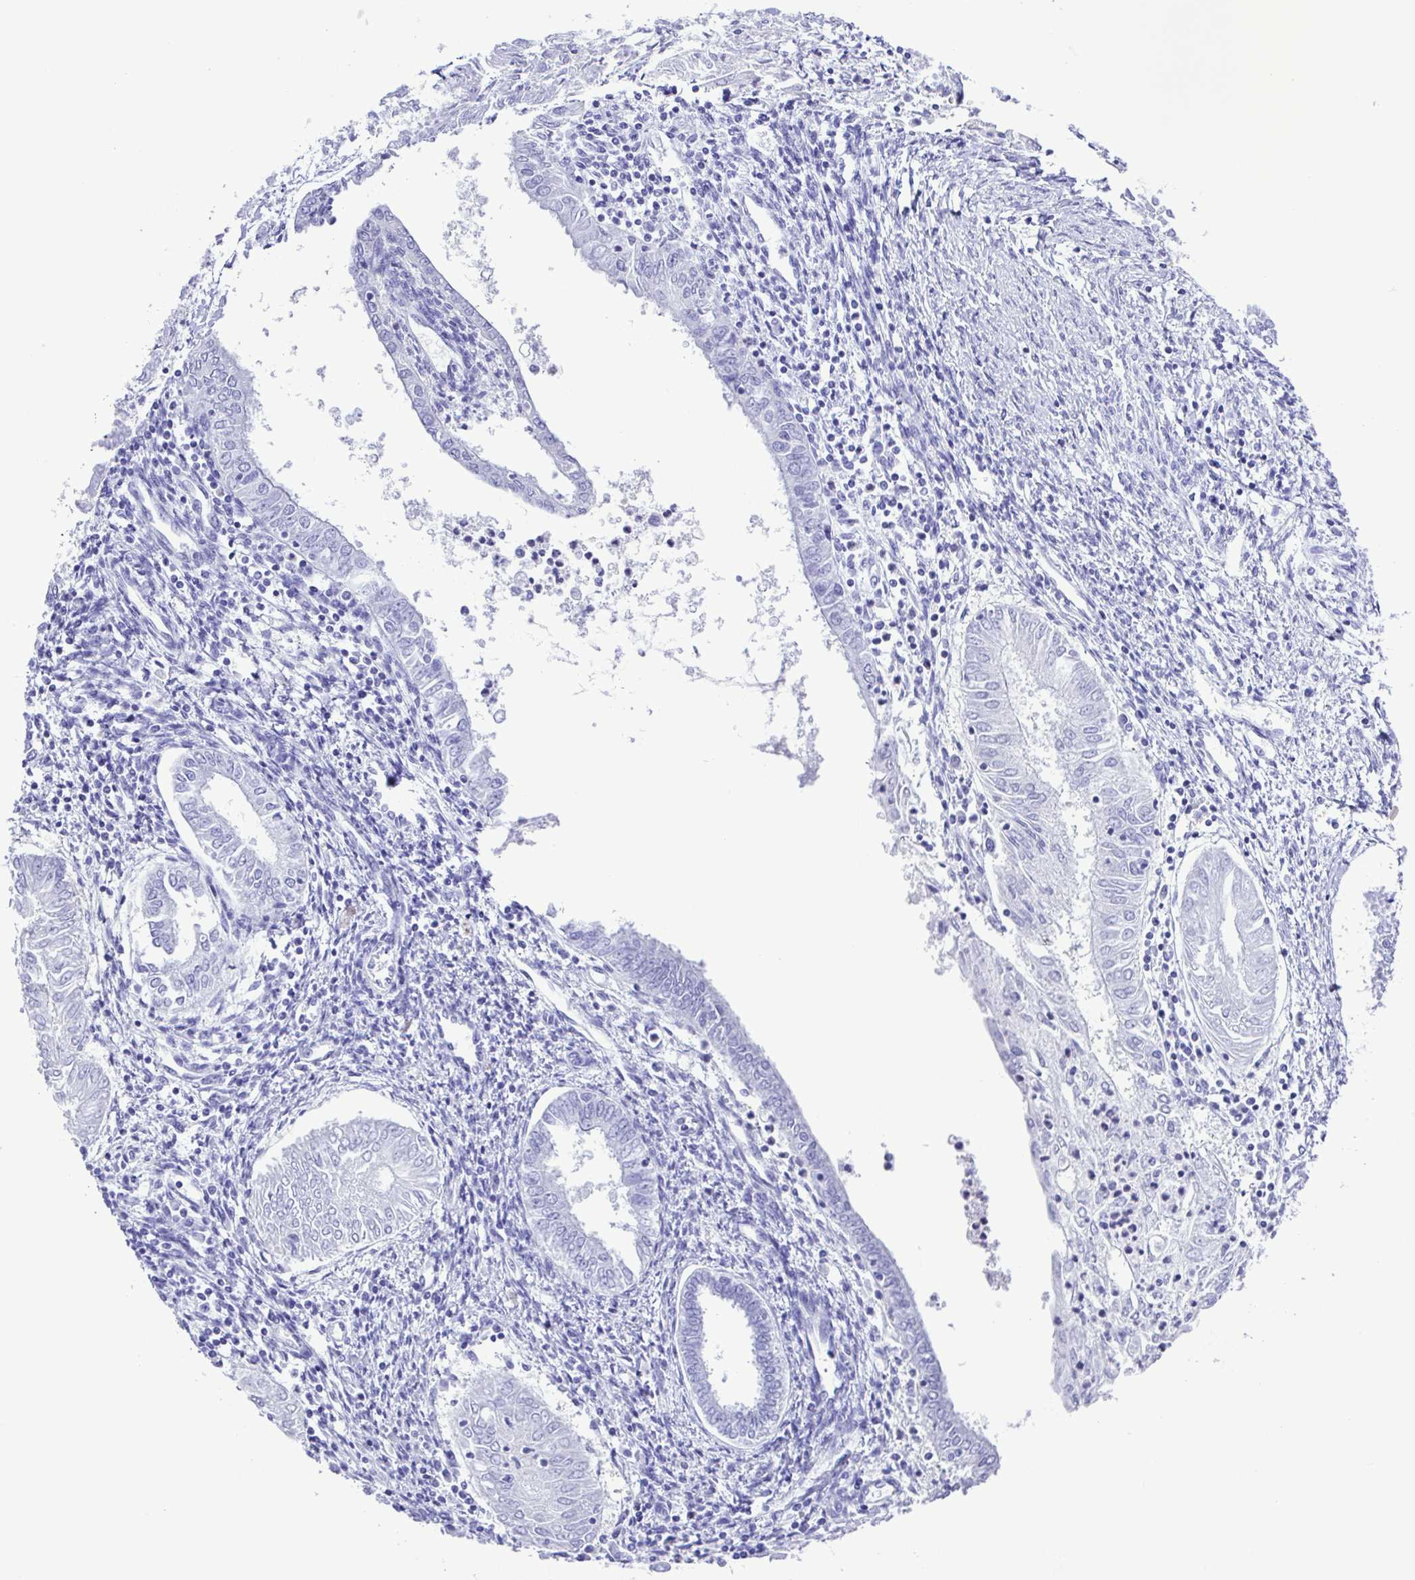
{"staining": {"intensity": "negative", "quantity": "none", "location": "none"}, "tissue": "endometrial cancer", "cell_type": "Tumor cells", "image_type": "cancer", "snomed": [{"axis": "morphology", "description": "Adenocarcinoma, NOS"}, {"axis": "topography", "description": "Endometrium"}], "caption": "Tumor cells show no significant staining in endometrial adenocarcinoma.", "gene": "SYT1", "patient": {"sex": "female", "age": 68}}